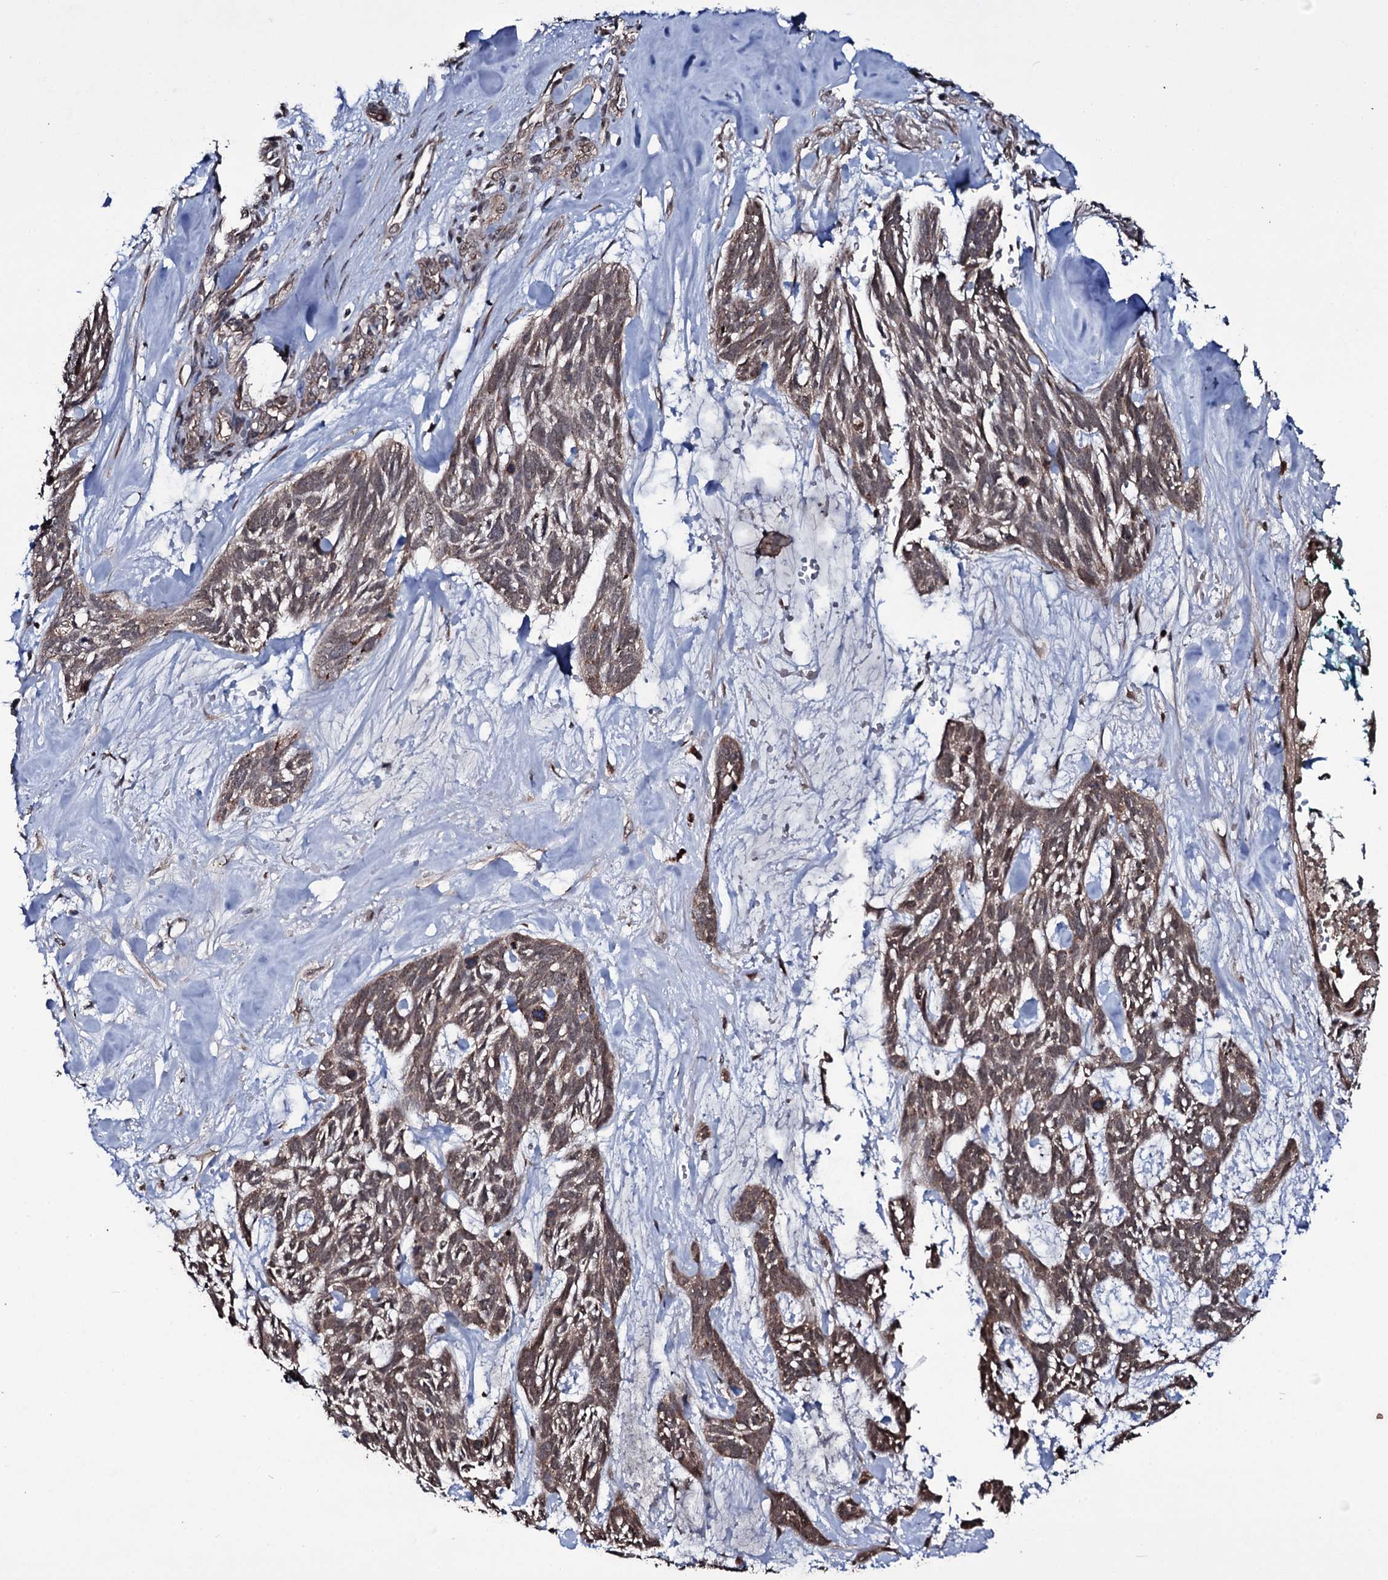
{"staining": {"intensity": "weak", "quantity": "25%-75%", "location": "cytoplasmic/membranous"}, "tissue": "skin cancer", "cell_type": "Tumor cells", "image_type": "cancer", "snomed": [{"axis": "morphology", "description": "Basal cell carcinoma"}, {"axis": "topography", "description": "Skin"}], "caption": "Immunohistochemical staining of basal cell carcinoma (skin) displays low levels of weak cytoplasmic/membranous expression in about 25%-75% of tumor cells.", "gene": "MRPS31", "patient": {"sex": "male", "age": 88}}